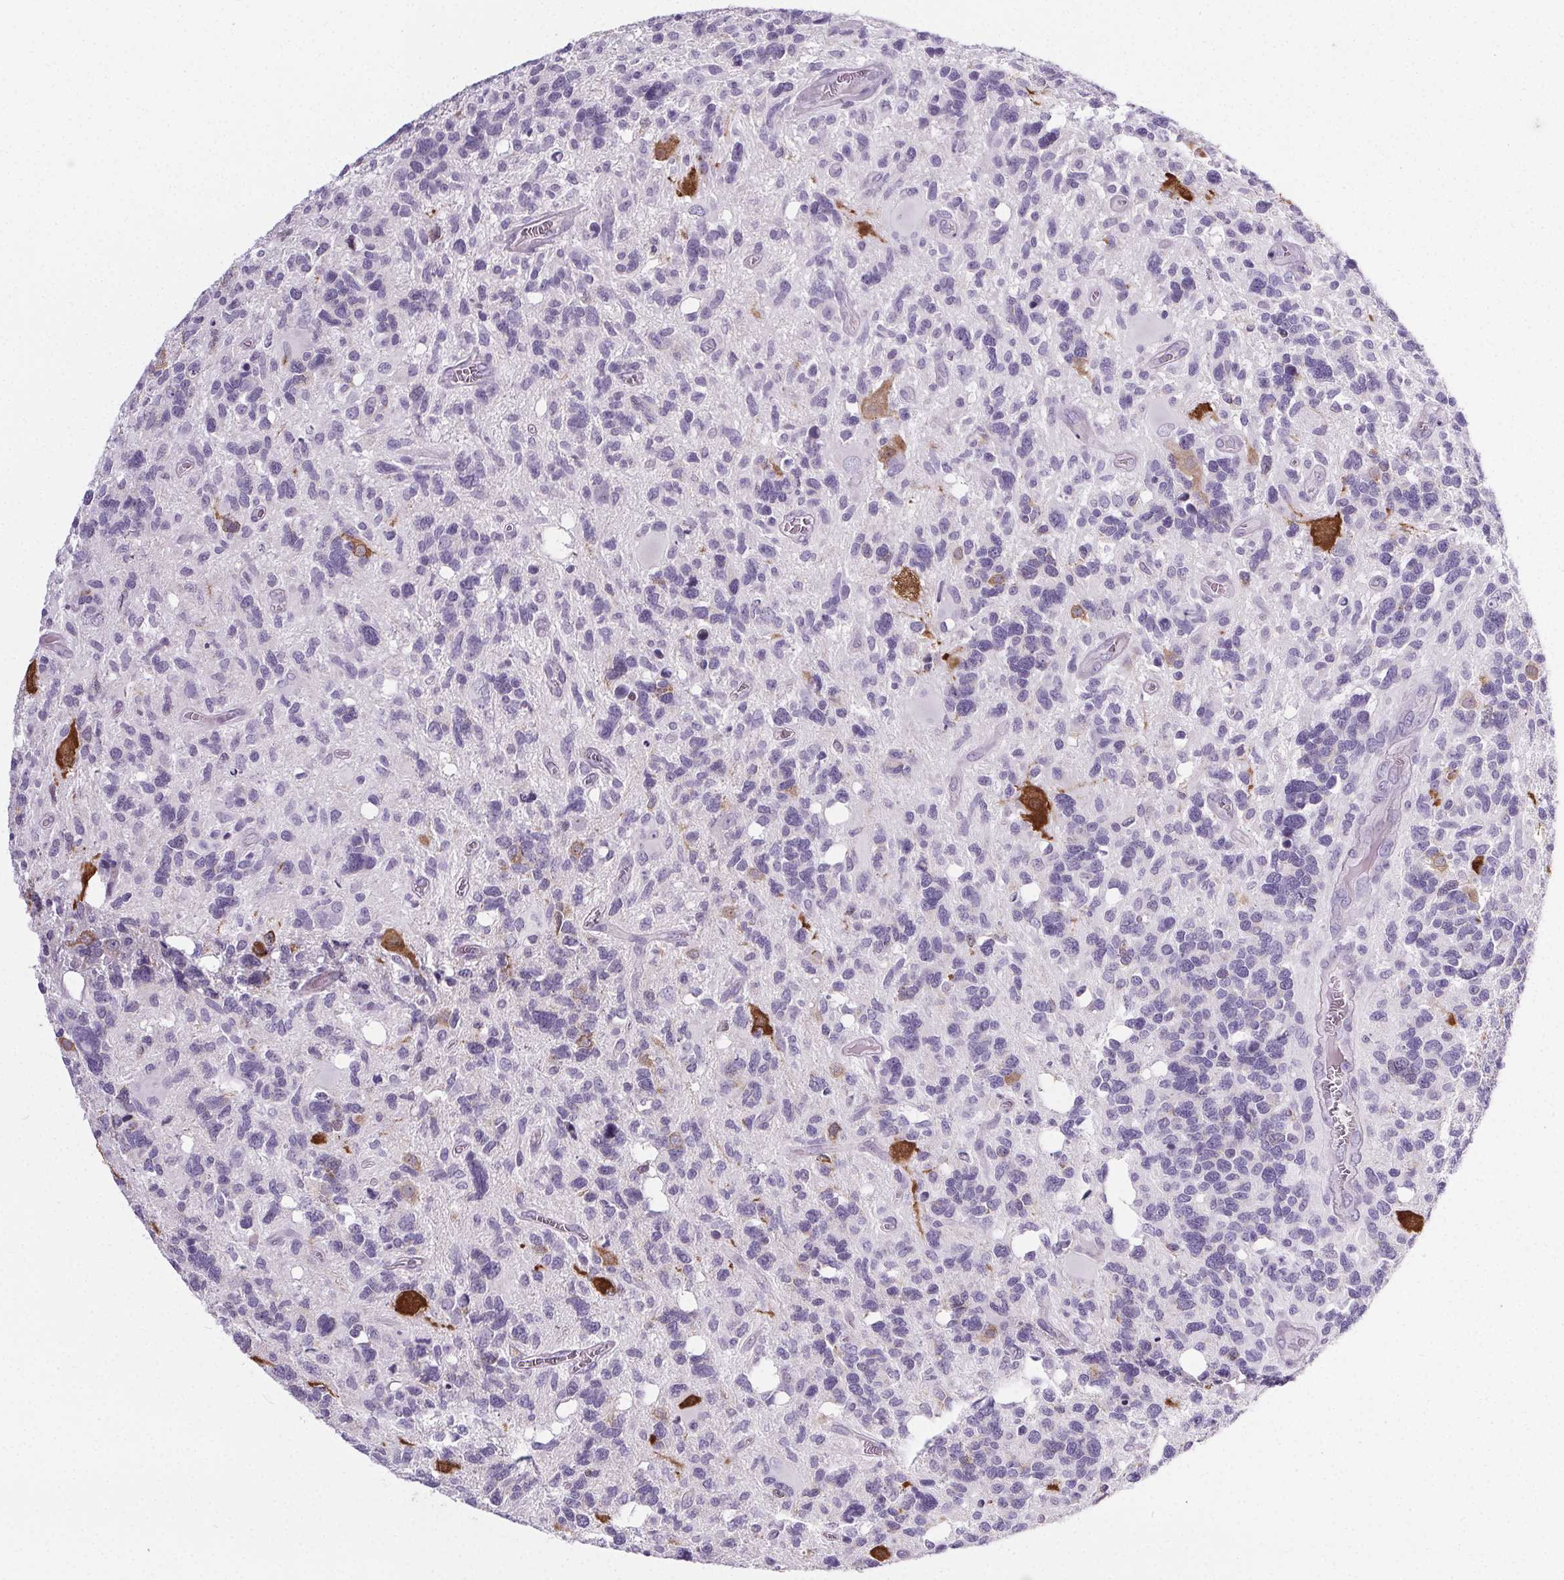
{"staining": {"intensity": "negative", "quantity": "none", "location": "none"}, "tissue": "glioma", "cell_type": "Tumor cells", "image_type": "cancer", "snomed": [{"axis": "morphology", "description": "Glioma, malignant, High grade"}, {"axis": "topography", "description": "Brain"}], "caption": "Malignant glioma (high-grade) stained for a protein using immunohistochemistry exhibits no expression tumor cells.", "gene": "ELAVL2", "patient": {"sex": "male", "age": 49}}